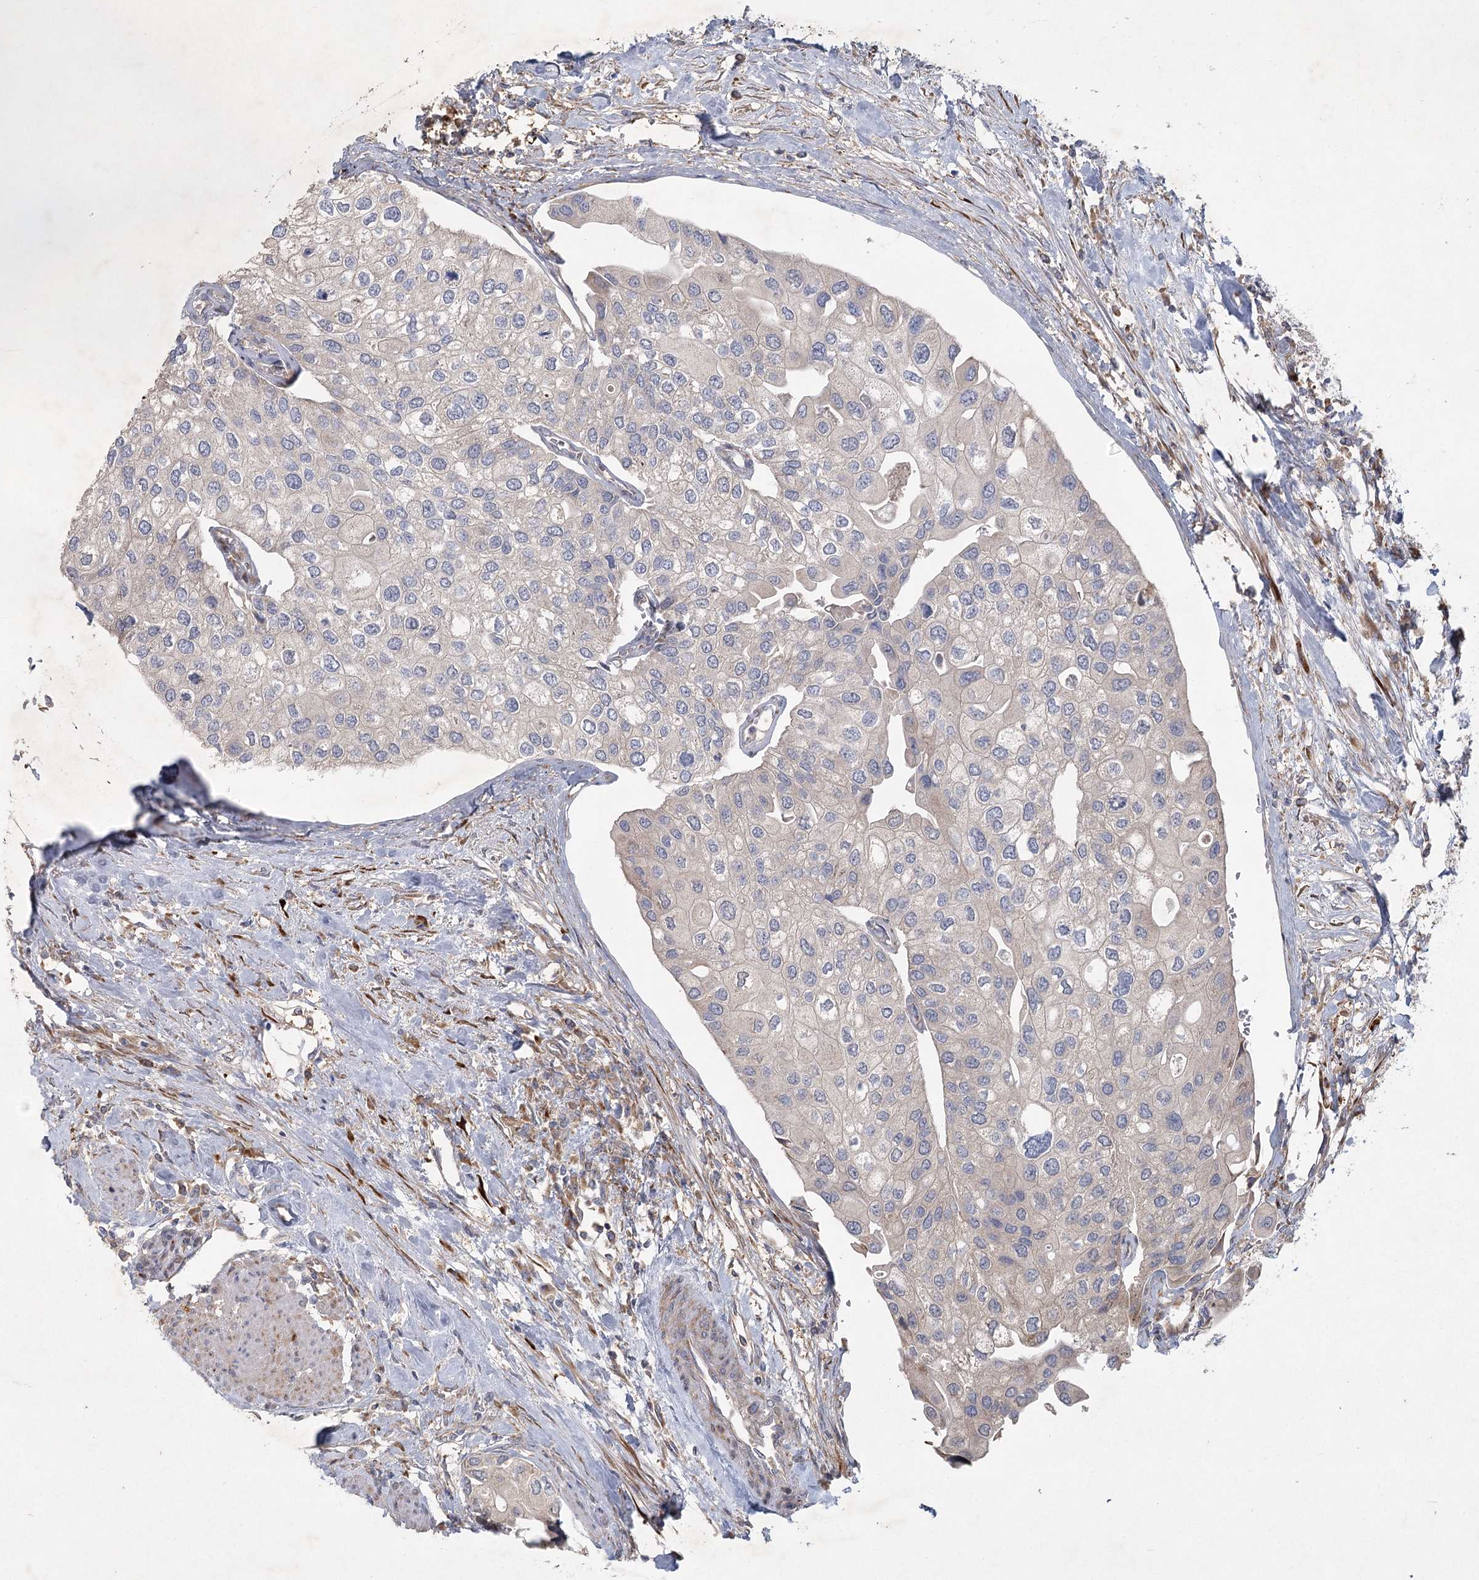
{"staining": {"intensity": "negative", "quantity": "none", "location": "none"}, "tissue": "urothelial cancer", "cell_type": "Tumor cells", "image_type": "cancer", "snomed": [{"axis": "morphology", "description": "Urothelial carcinoma, High grade"}, {"axis": "topography", "description": "Urinary bladder"}], "caption": "Immunohistochemistry (IHC) micrograph of human high-grade urothelial carcinoma stained for a protein (brown), which exhibits no expression in tumor cells.", "gene": "FAM110C", "patient": {"sex": "male", "age": 64}}